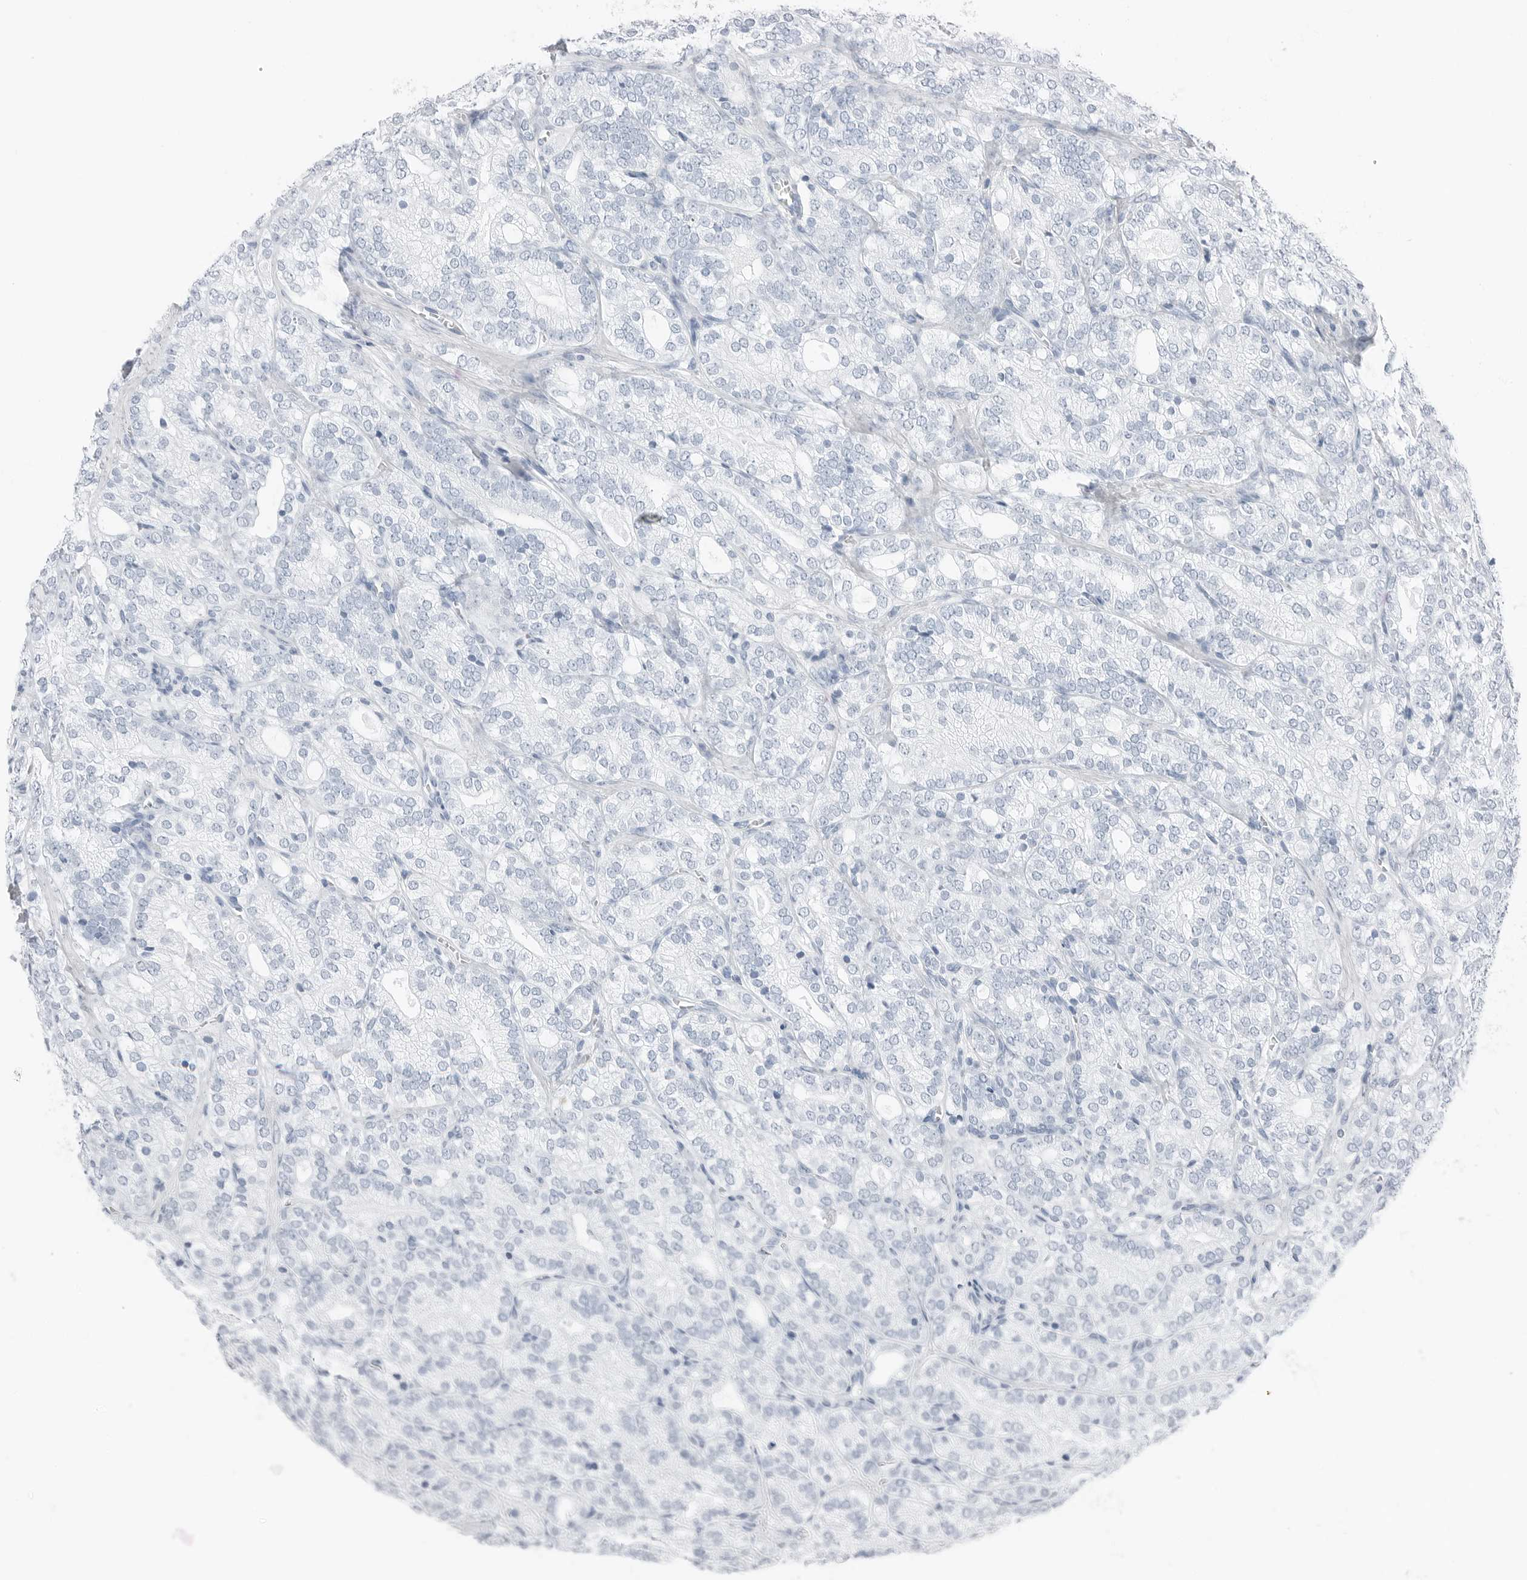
{"staining": {"intensity": "negative", "quantity": "none", "location": "none"}, "tissue": "prostate cancer", "cell_type": "Tumor cells", "image_type": "cancer", "snomed": [{"axis": "morphology", "description": "Adenocarcinoma, High grade"}, {"axis": "topography", "description": "Prostate"}], "caption": "This is an immunohistochemistry photomicrograph of human adenocarcinoma (high-grade) (prostate). There is no expression in tumor cells.", "gene": "SLPI", "patient": {"sex": "male", "age": 57}}